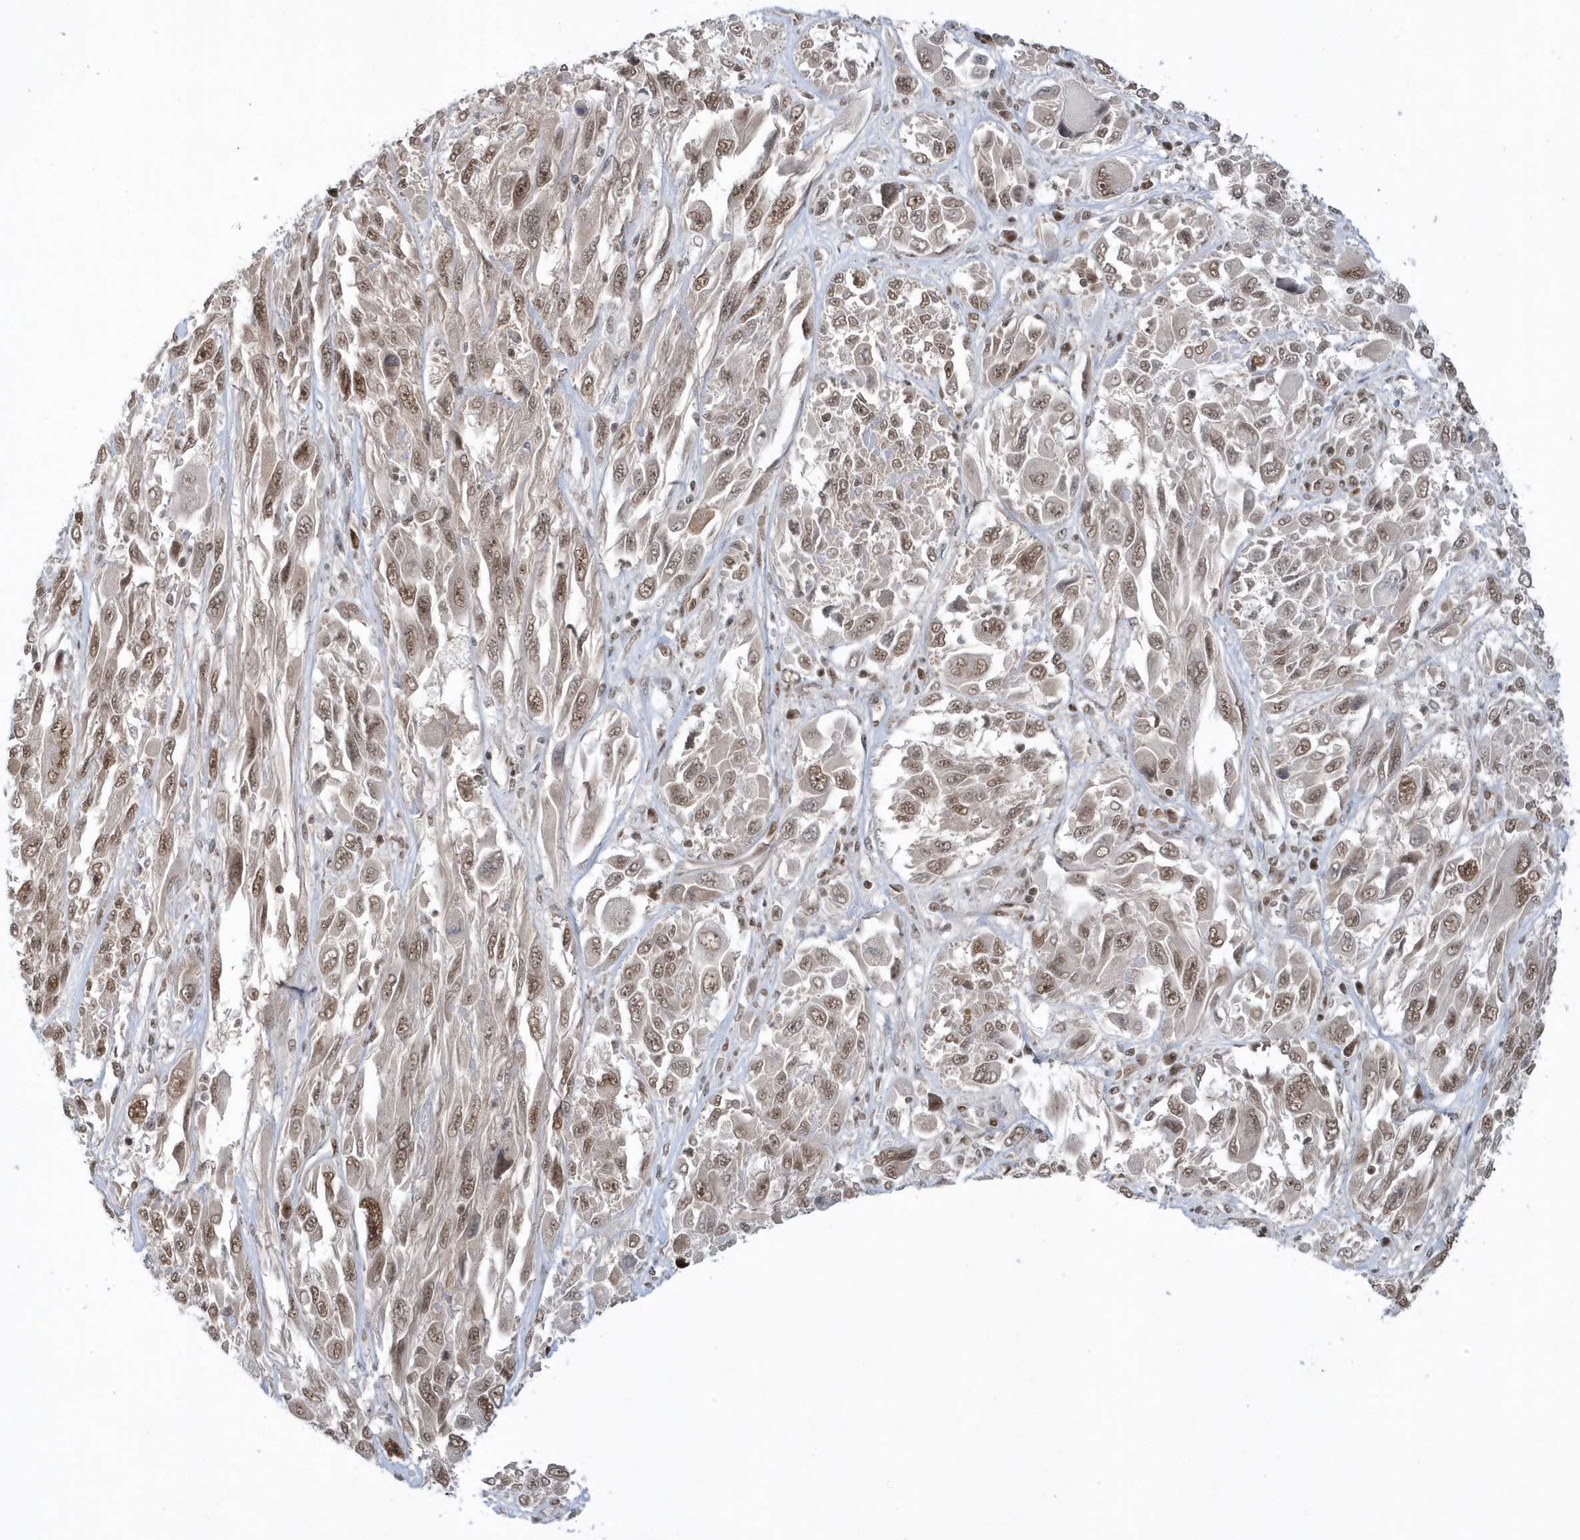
{"staining": {"intensity": "moderate", "quantity": ">75%", "location": "nuclear"}, "tissue": "melanoma", "cell_type": "Tumor cells", "image_type": "cancer", "snomed": [{"axis": "morphology", "description": "Malignant melanoma, NOS"}, {"axis": "topography", "description": "Skin"}], "caption": "Immunohistochemical staining of melanoma shows medium levels of moderate nuclear protein positivity in approximately >75% of tumor cells.", "gene": "SEPHS1", "patient": {"sex": "female", "age": 91}}